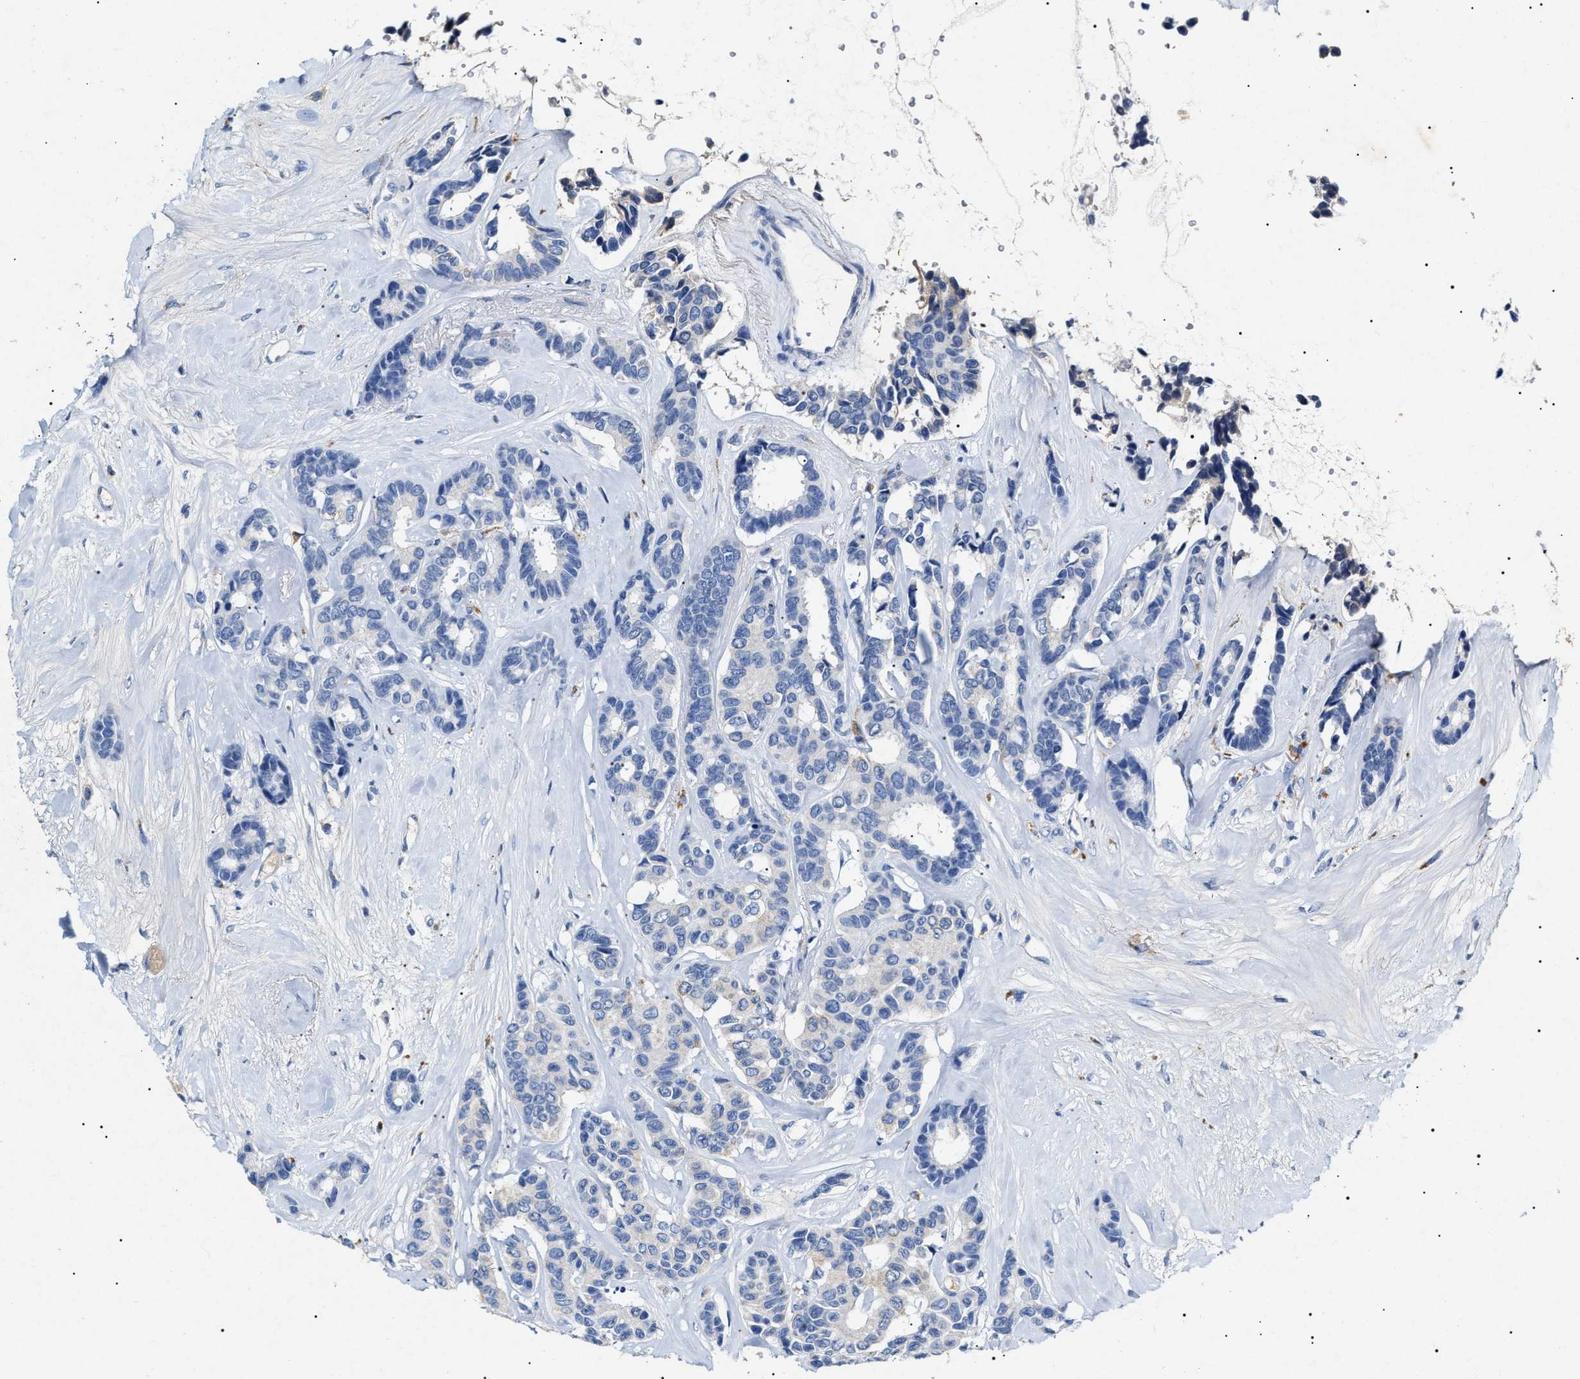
{"staining": {"intensity": "negative", "quantity": "none", "location": "none"}, "tissue": "breast cancer", "cell_type": "Tumor cells", "image_type": "cancer", "snomed": [{"axis": "morphology", "description": "Duct carcinoma"}, {"axis": "topography", "description": "Breast"}], "caption": "Photomicrograph shows no protein expression in tumor cells of breast cancer (infiltrating ductal carcinoma) tissue.", "gene": "LRRC8E", "patient": {"sex": "female", "age": 87}}